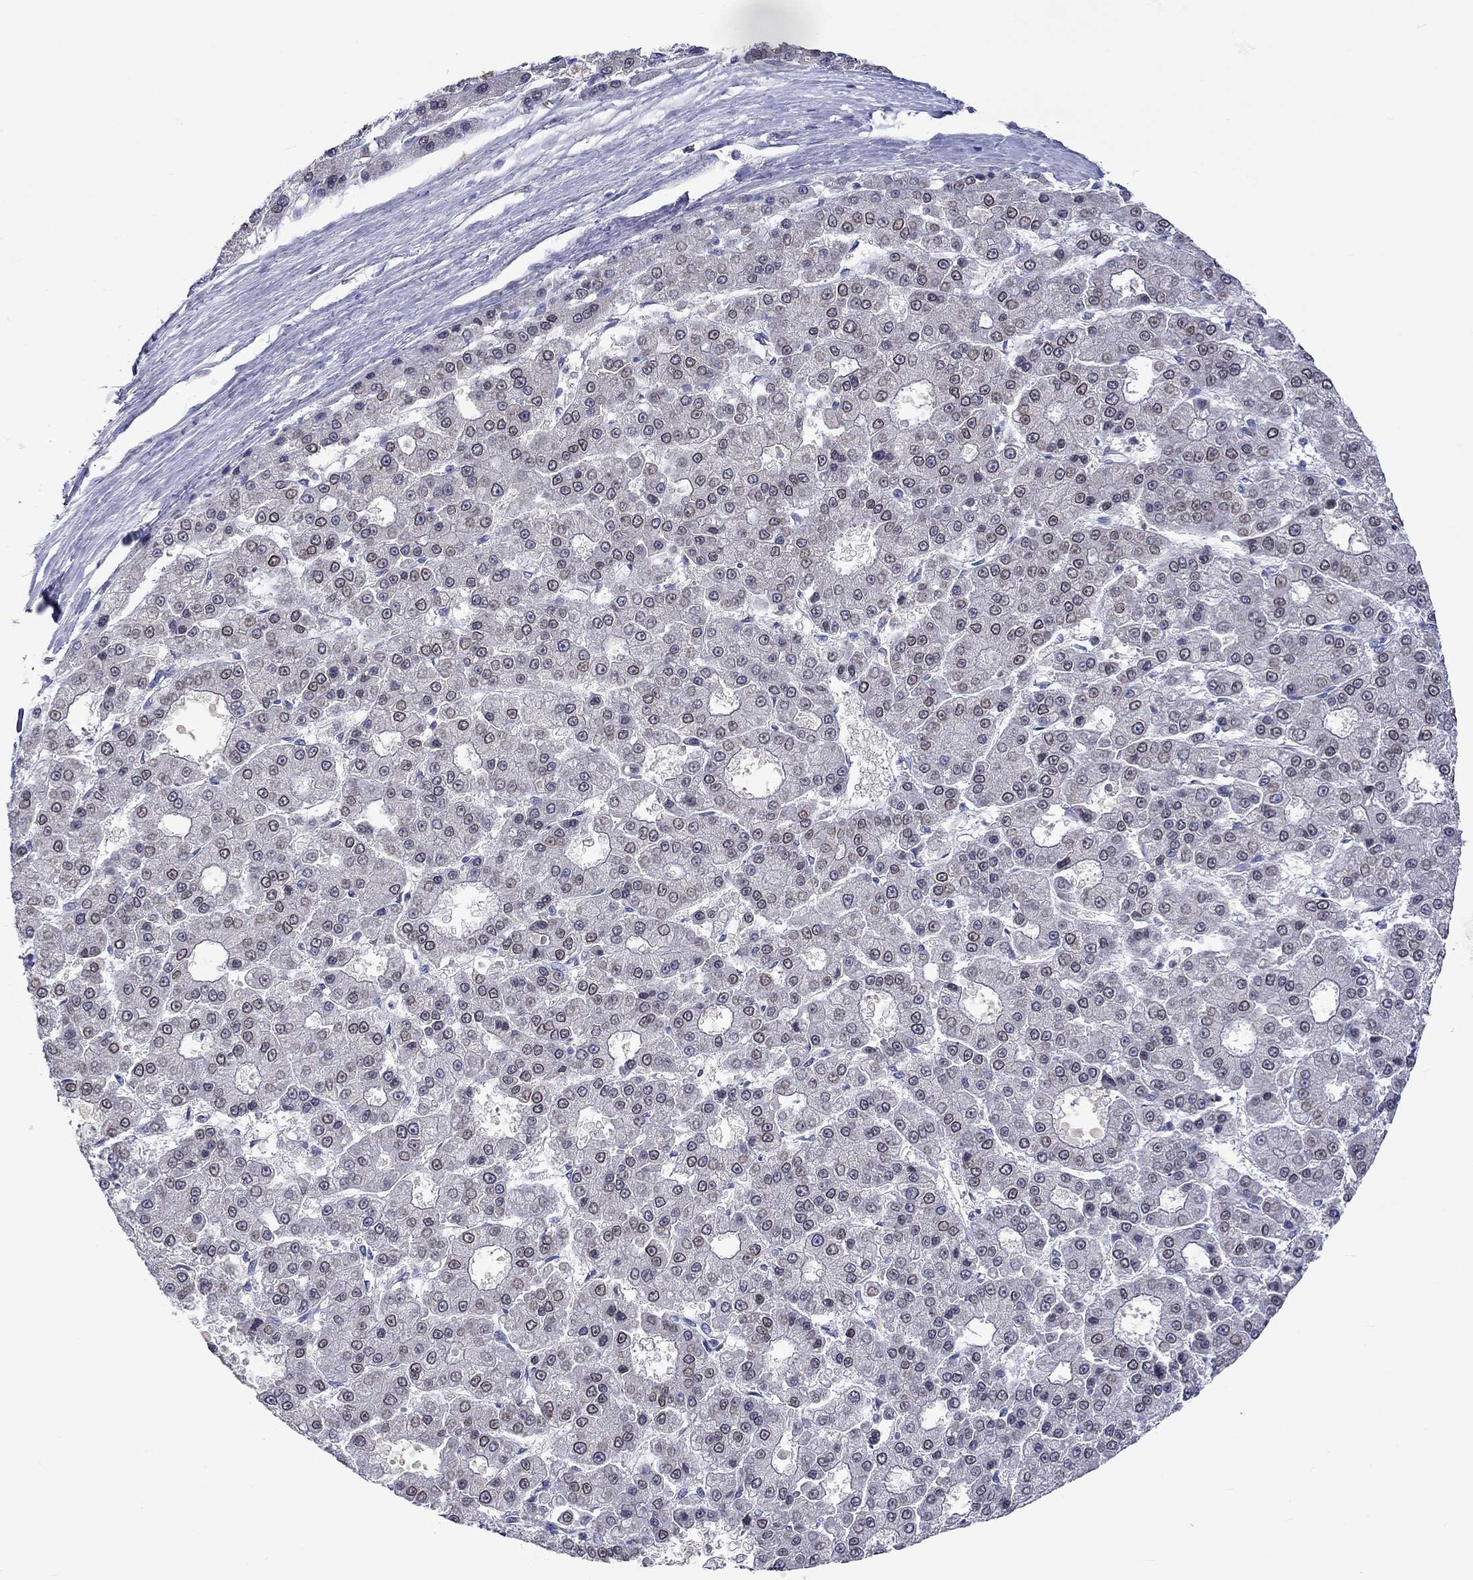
{"staining": {"intensity": "strong", "quantity": "25%-75%", "location": "cytoplasmic/membranous"}, "tissue": "liver cancer", "cell_type": "Tumor cells", "image_type": "cancer", "snomed": [{"axis": "morphology", "description": "Carcinoma, Hepatocellular, NOS"}, {"axis": "topography", "description": "Liver"}], "caption": "Tumor cells reveal strong cytoplasmic/membranous positivity in approximately 25%-75% of cells in hepatocellular carcinoma (liver).", "gene": "LRFN4", "patient": {"sex": "male", "age": 70}}